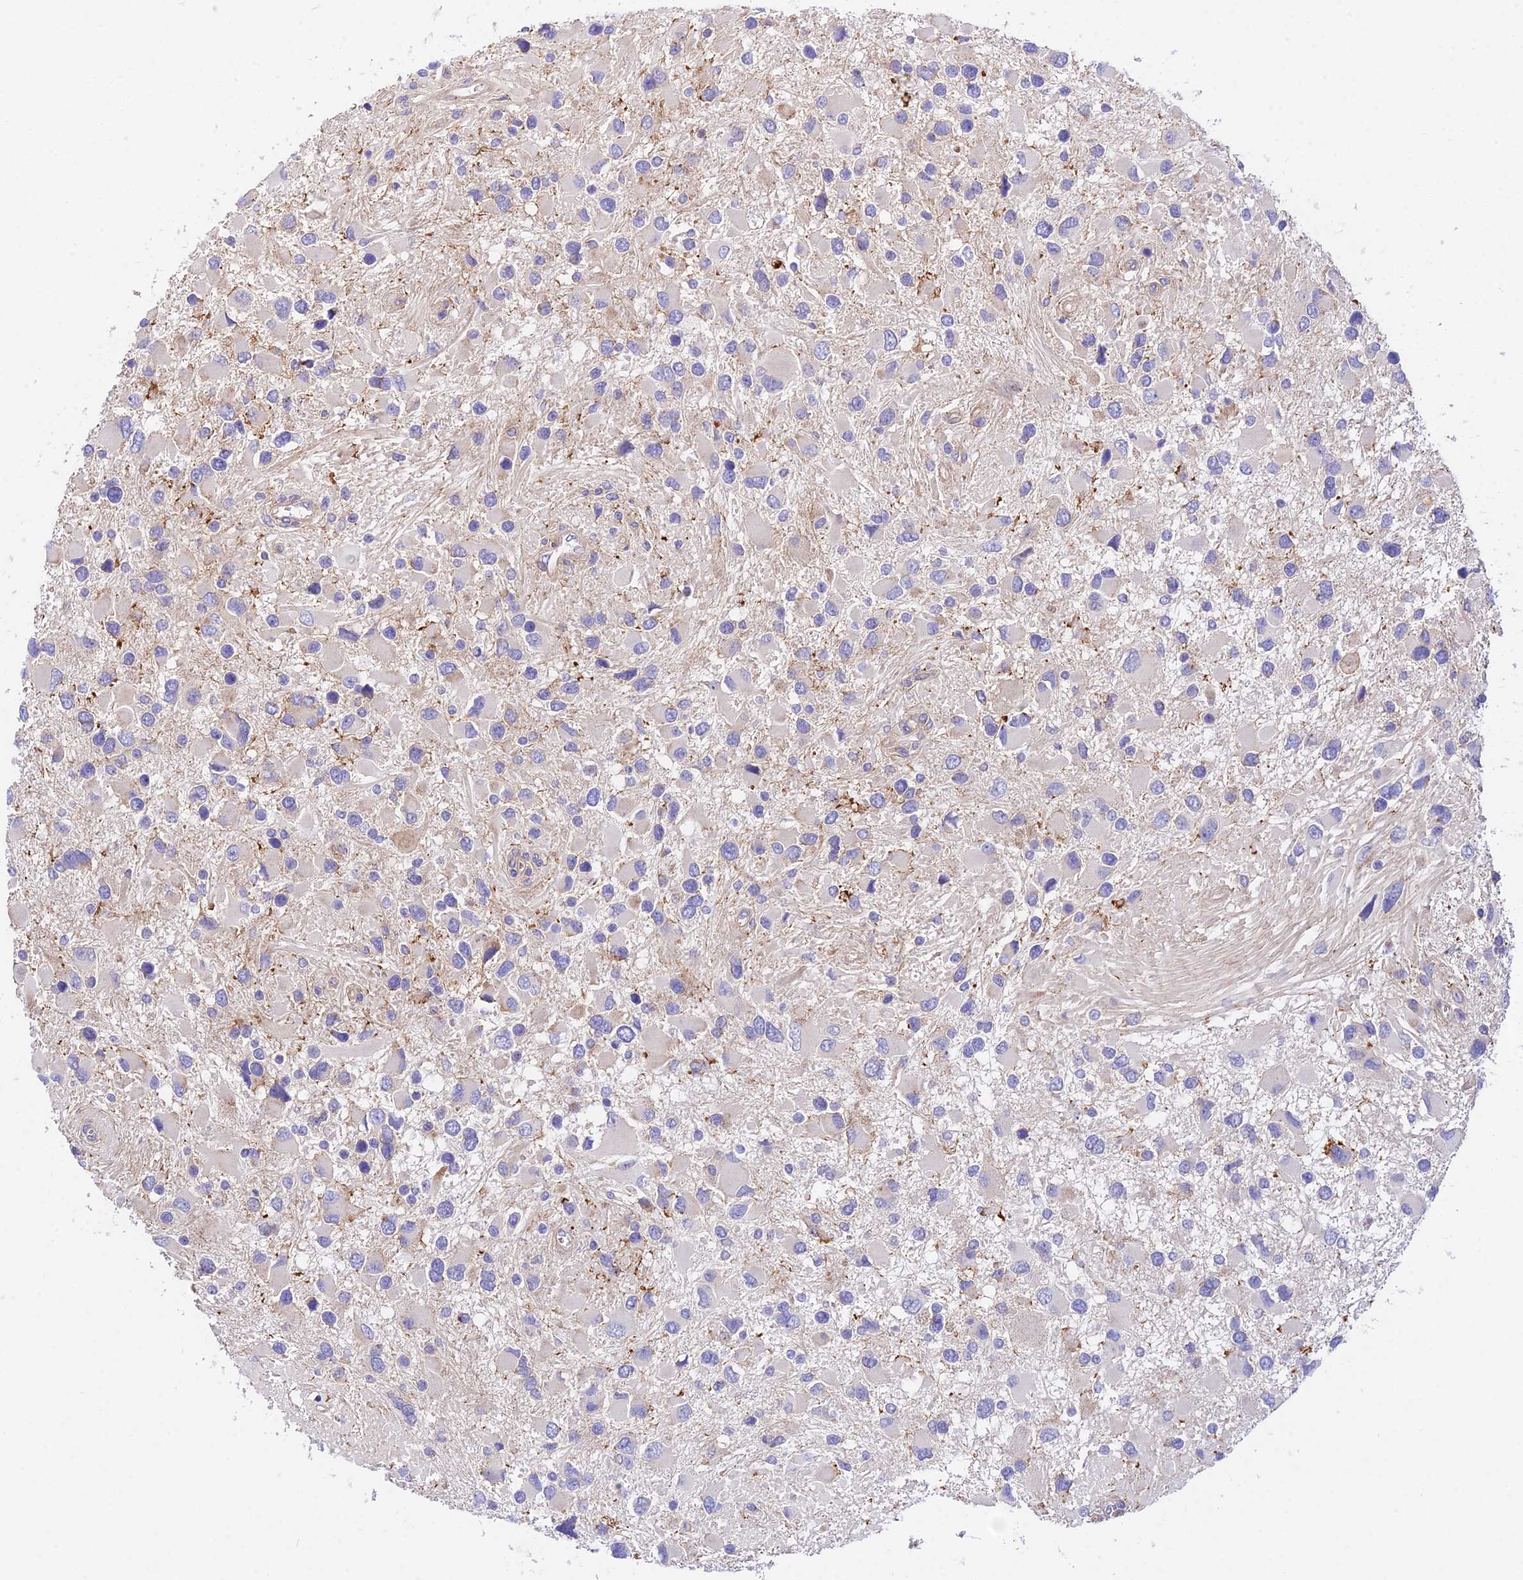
{"staining": {"intensity": "negative", "quantity": "none", "location": "none"}, "tissue": "glioma", "cell_type": "Tumor cells", "image_type": "cancer", "snomed": [{"axis": "morphology", "description": "Glioma, malignant, High grade"}, {"axis": "topography", "description": "Brain"}], "caption": "This is an IHC histopathology image of human malignant glioma (high-grade). There is no positivity in tumor cells.", "gene": "TRIM43B", "patient": {"sex": "male", "age": 53}}